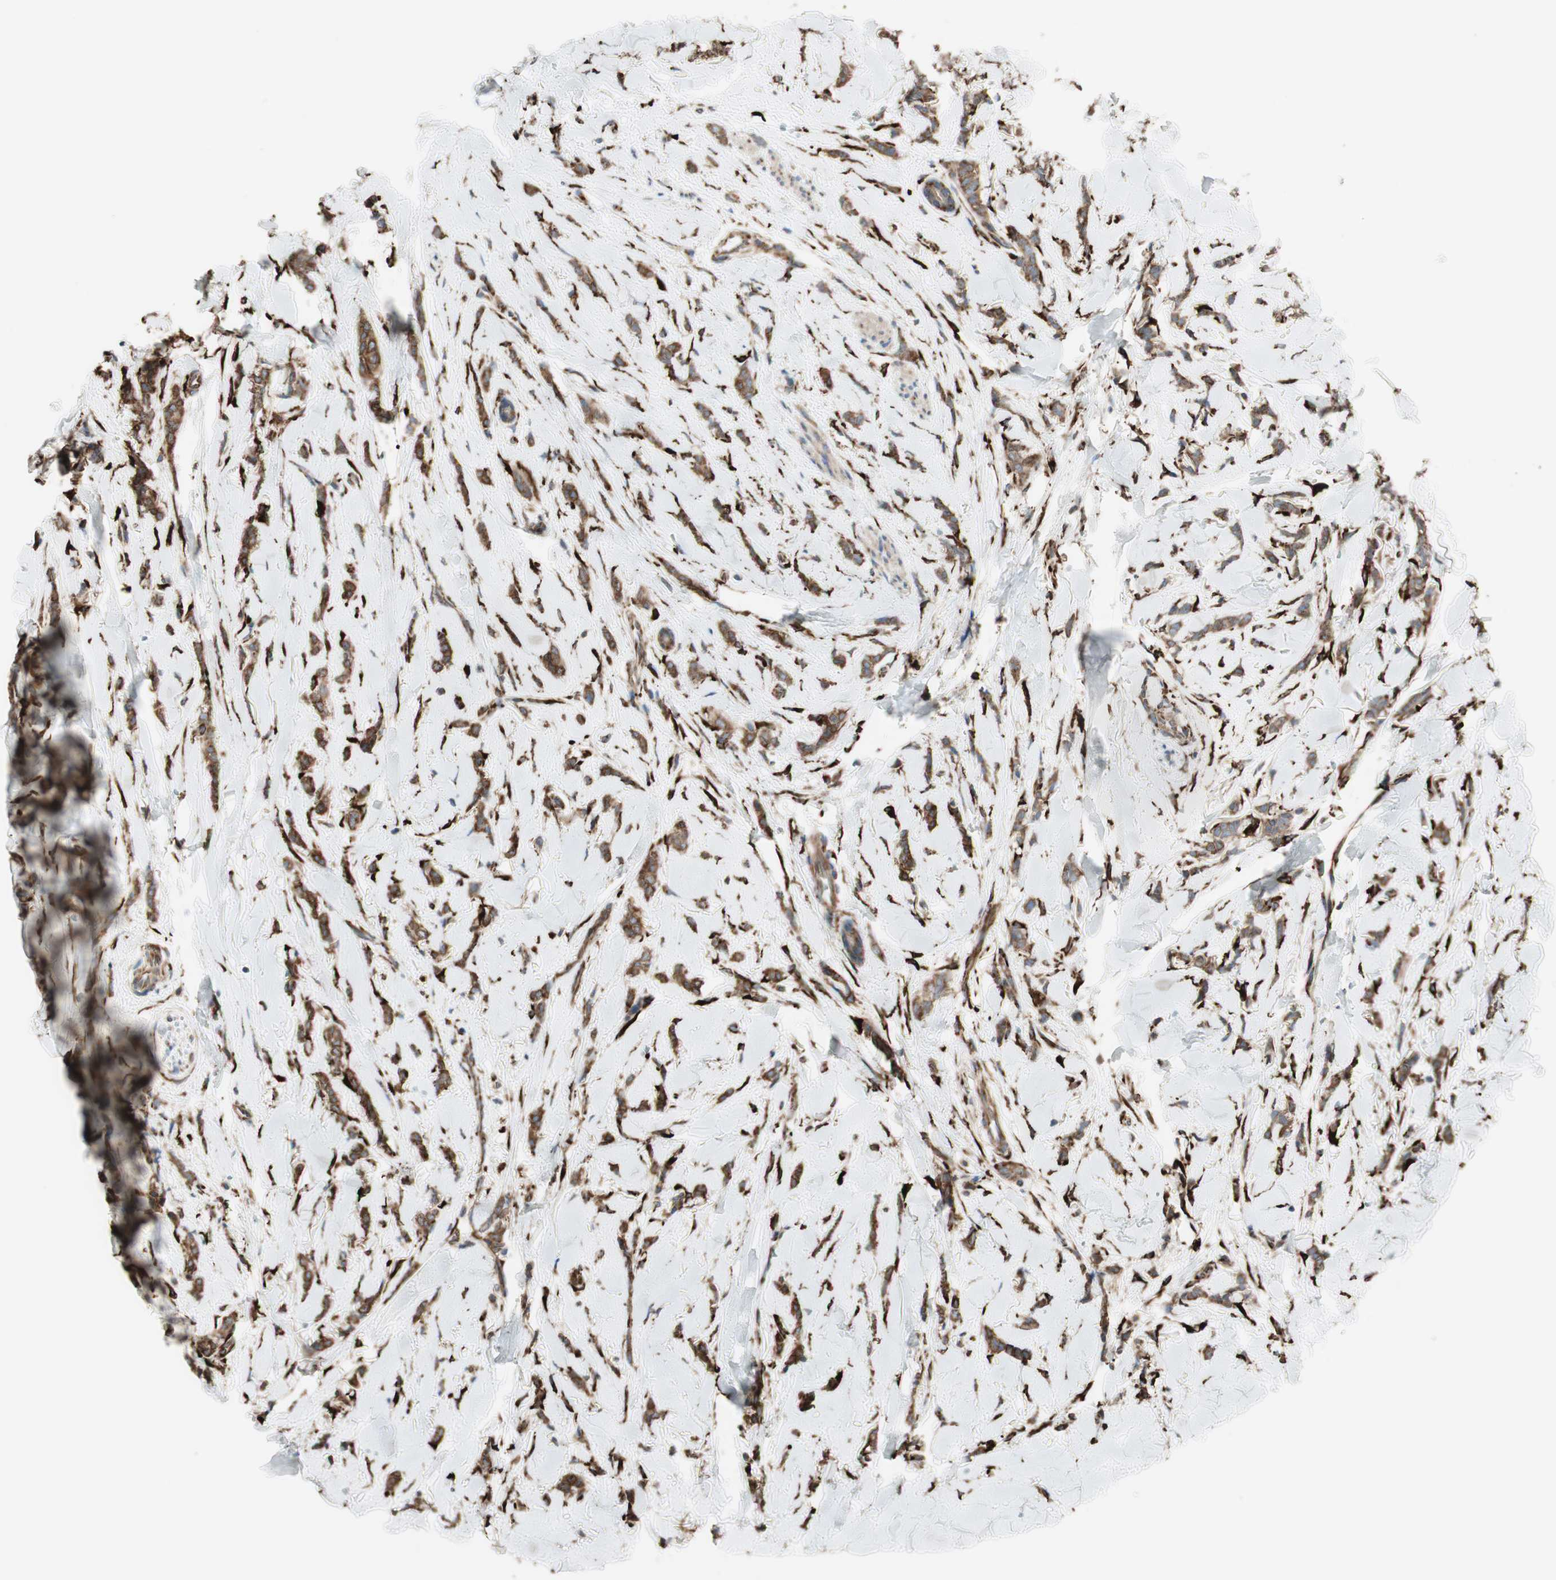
{"staining": {"intensity": "strong", "quantity": ">75%", "location": "cytoplasmic/membranous"}, "tissue": "breast cancer", "cell_type": "Tumor cells", "image_type": "cancer", "snomed": [{"axis": "morphology", "description": "Lobular carcinoma"}, {"axis": "topography", "description": "Skin"}, {"axis": "topography", "description": "Breast"}], "caption": "Immunohistochemical staining of human breast lobular carcinoma displays high levels of strong cytoplasmic/membranous protein positivity in approximately >75% of tumor cells. (DAB (3,3'-diaminobenzidine) IHC with brightfield microscopy, high magnification).", "gene": "RRBP1", "patient": {"sex": "female", "age": 46}}